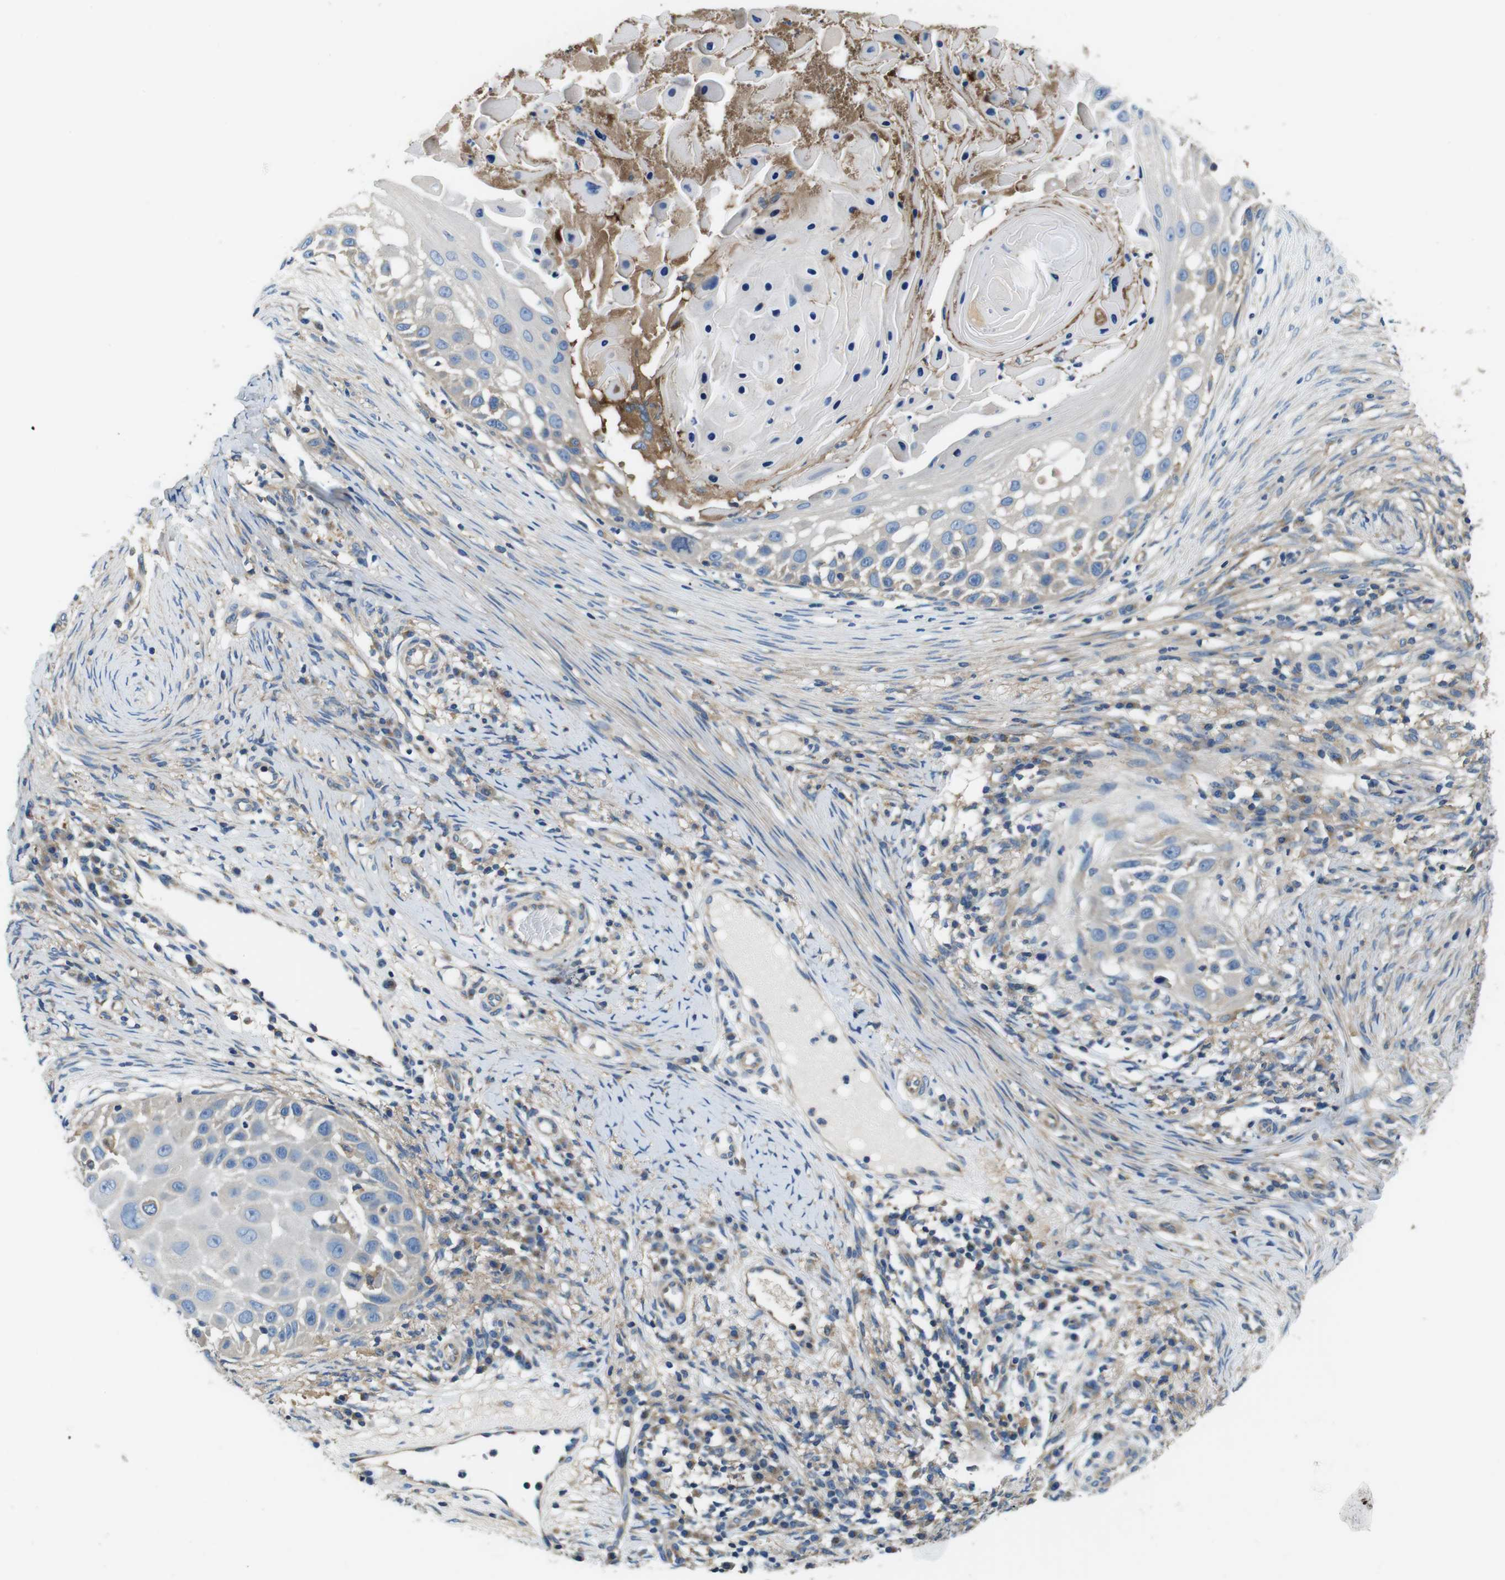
{"staining": {"intensity": "weak", "quantity": "<25%", "location": "cytoplasmic/membranous"}, "tissue": "skin cancer", "cell_type": "Tumor cells", "image_type": "cancer", "snomed": [{"axis": "morphology", "description": "Squamous cell carcinoma, NOS"}, {"axis": "topography", "description": "Skin"}], "caption": "This is an IHC image of human skin cancer (squamous cell carcinoma). There is no expression in tumor cells.", "gene": "DENND4C", "patient": {"sex": "female", "age": 44}}